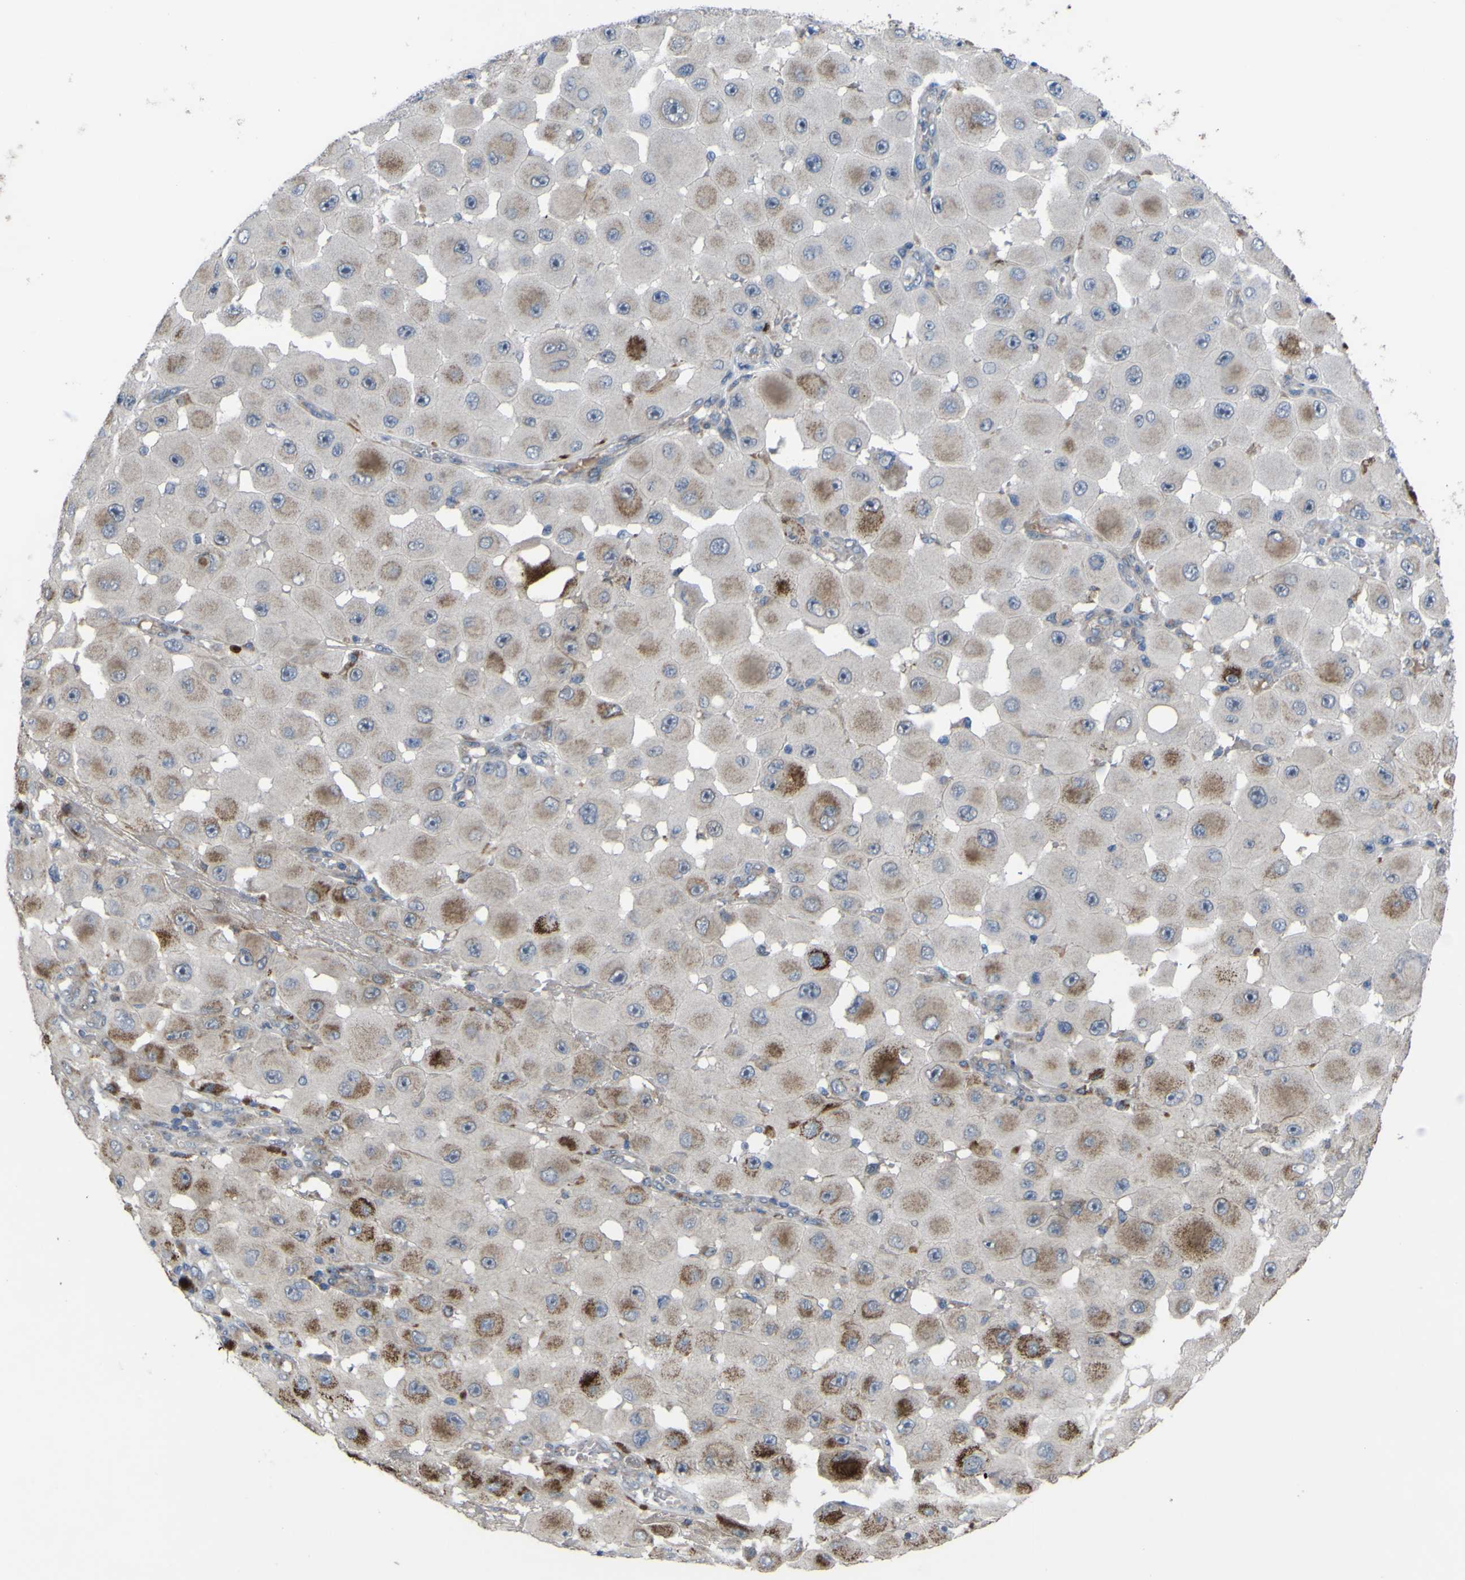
{"staining": {"intensity": "moderate", "quantity": "25%-75%", "location": "cytoplasmic/membranous"}, "tissue": "melanoma", "cell_type": "Tumor cells", "image_type": "cancer", "snomed": [{"axis": "morphology", "description": "Malignant melanoma, NOS"}, {"axis": "topography", "description": "Skin"}], "caption": "The histopathology image displays staining of malignant melanoma, revealing moderate cytoplasmic/membranous protein positivity (brown color) within tumor cells.", "gene": "GPLD1", "patient": {"sex": "female", "age": 81}}